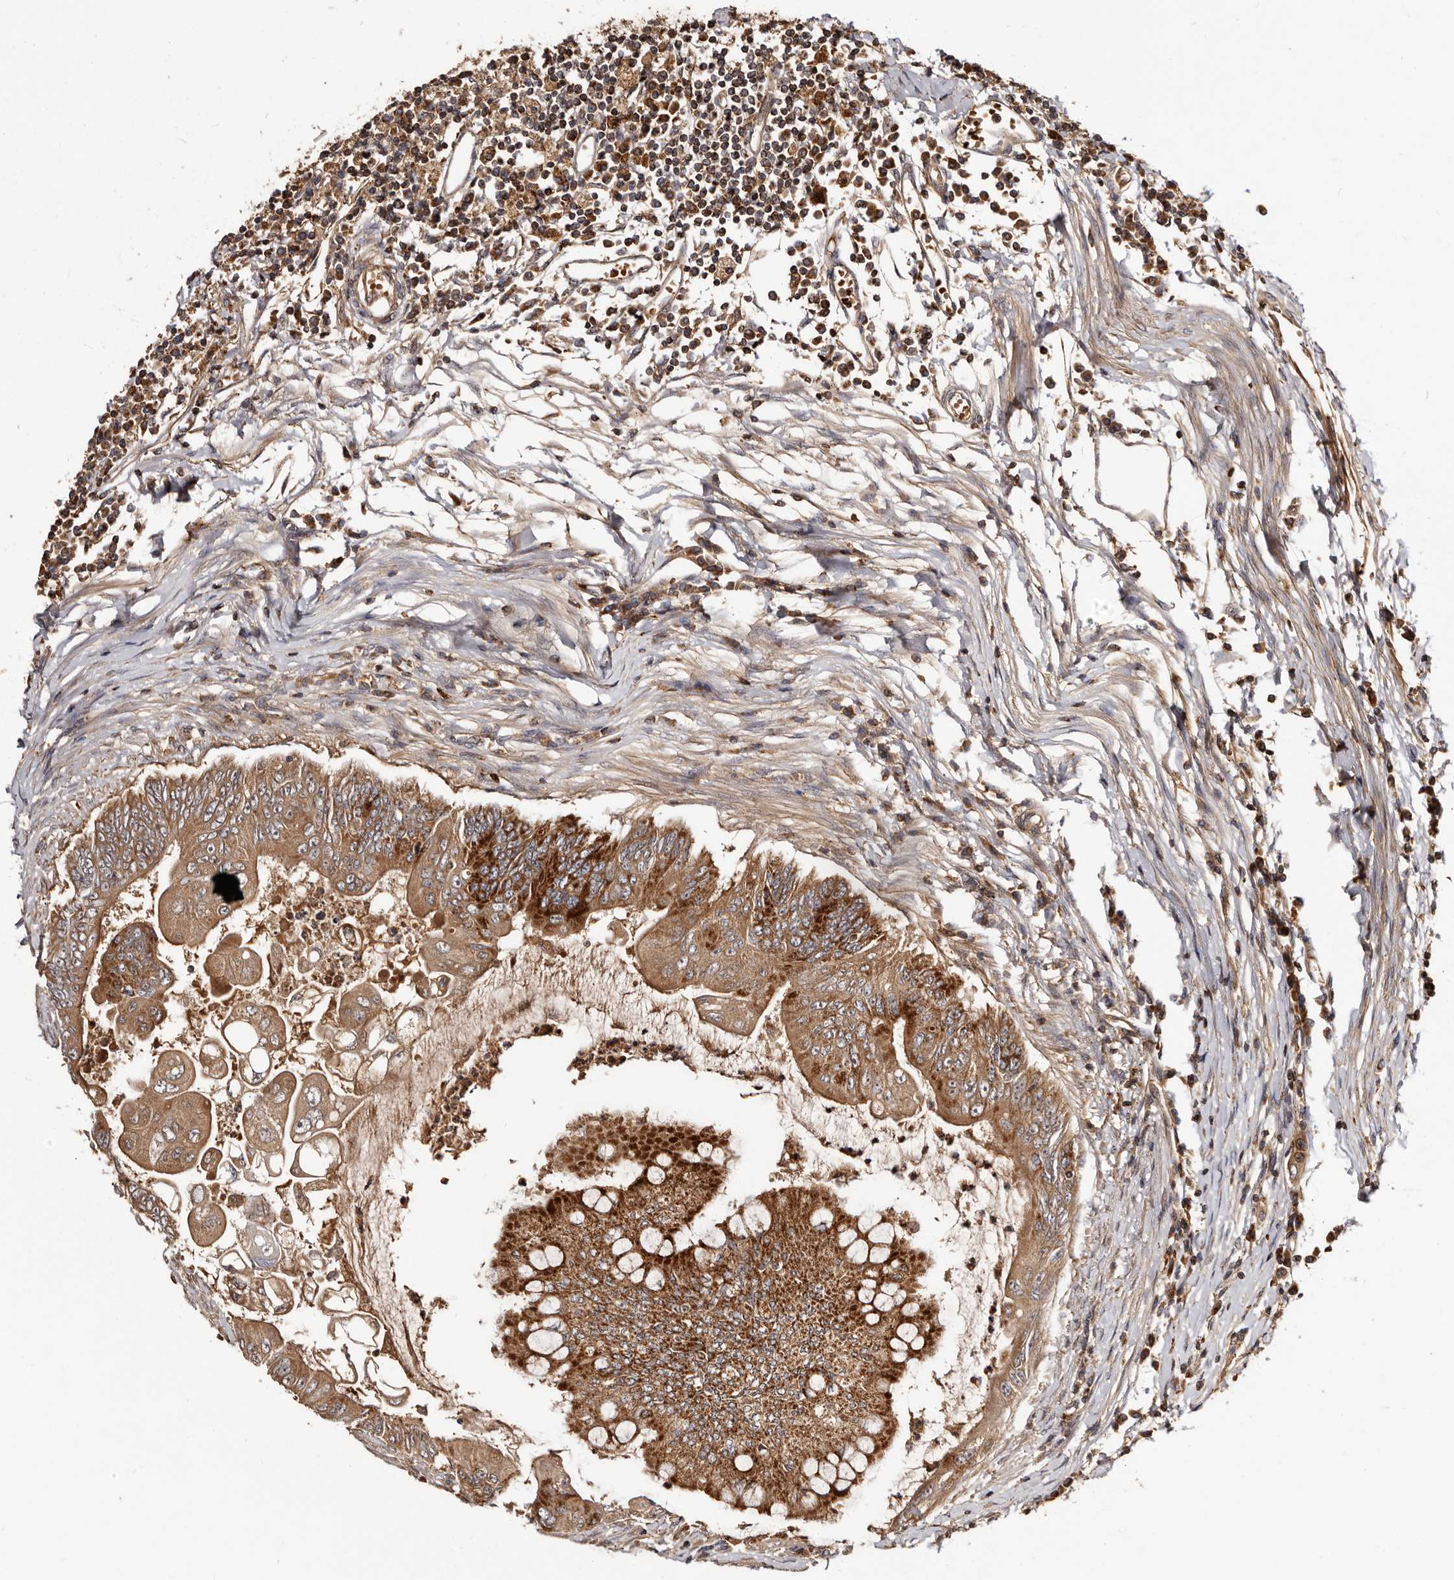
{"staining": {"intensity": "strong", "quantity": ">75%", "location": "cytoplasmic/membranous"}, "tissue": "colorectal cancer", "cell_type": "Tumor cells", "image_type": "cancer", "snomed": [{"axis": "morphology", "description": "Adenoma, NOS"}, {"axis": "morphology", "description": "Adenocarcinoma, NOS"}, {"axis": "topography", "description": "Colon"}], "caption": "Immunohistochemical staining of adenocarcinoma (colorectal) exhibits high levels of strong cytoplasmic/membranous protein expression in about >75% of tumor cells.", "gene": "BAX", "patient": {"sex": "male", "age": 79}}